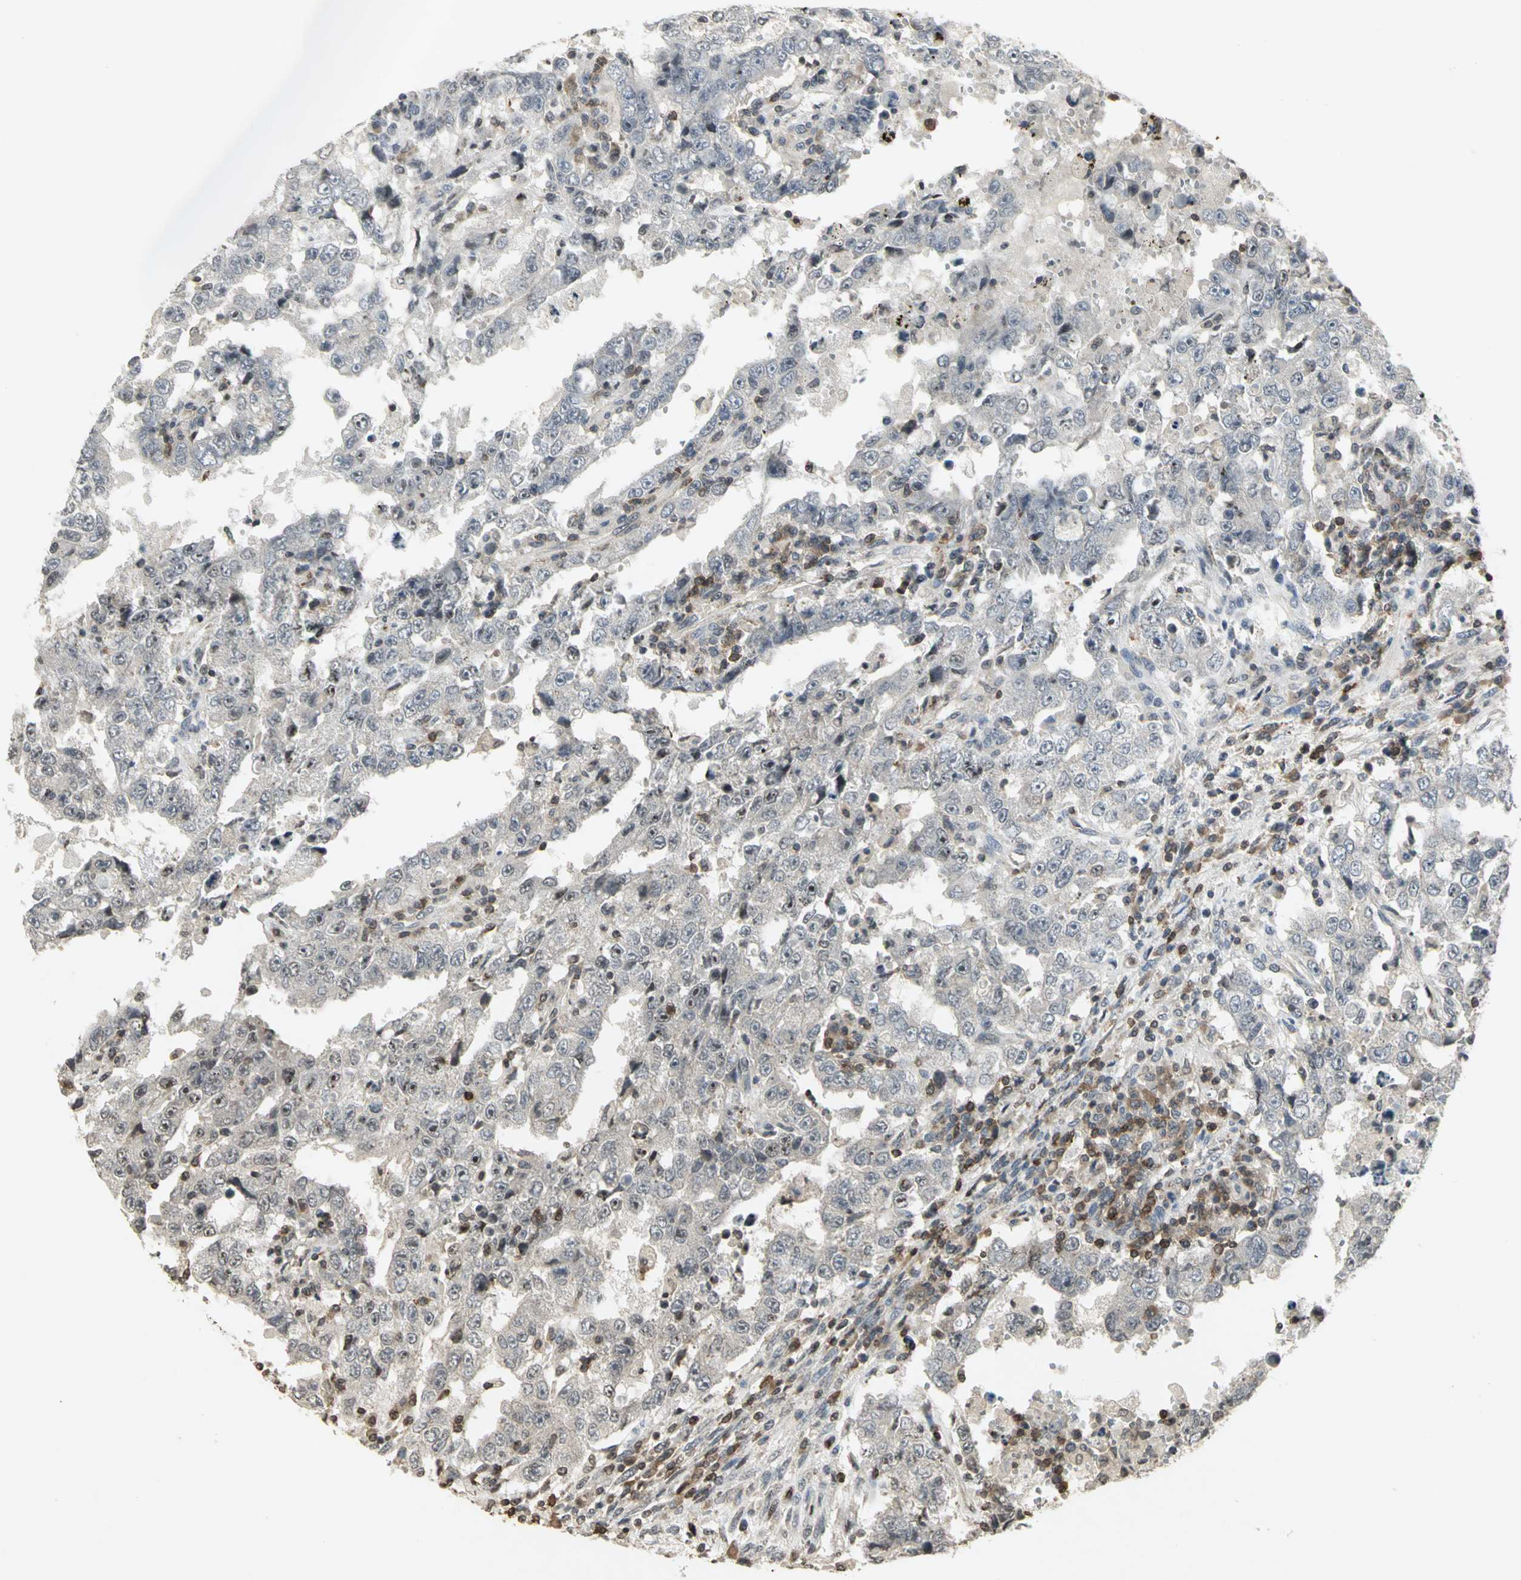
{"staining": {"intensity": "negative", "quantity": "none", "location": "none"}, "tissue": "testis cancer", "cell_type": "Tumor cells", "image_type": "cancer", "snomed": [{"axis": "morphology", "description": "Carcinoma, Embryonal, NOS"}, {"axis": "topography", "description": "Testis"}], "caption": "There is no significant expression in tumor cells of testis cancer.", "gene": "IL16", "patient": {"sex": "male", "age": 26}}